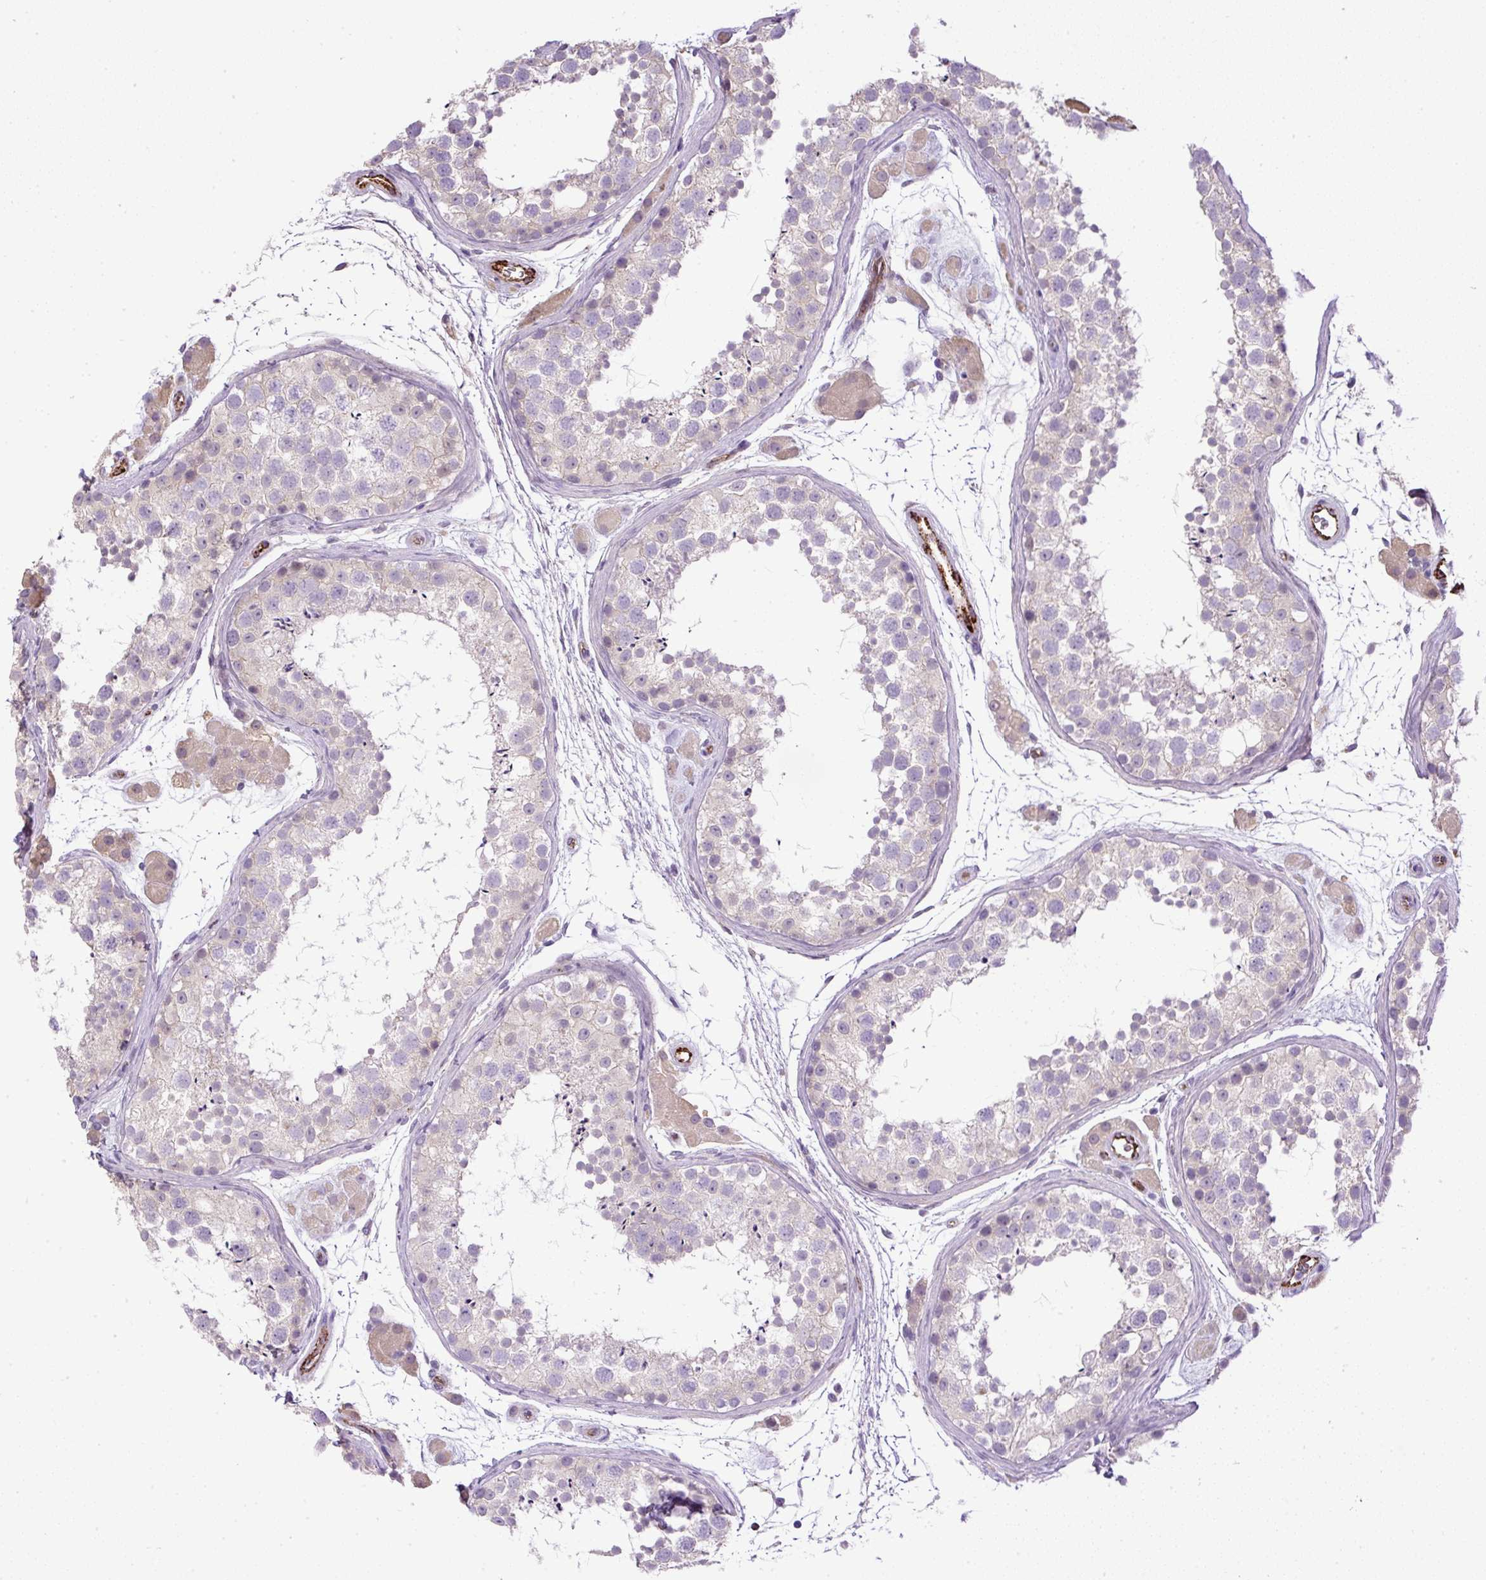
{"staining": {"intensity": "negative", "quantity": "none", "location": "none"}, "tissue": "testis", "cell_type": "Cells in seminiferous ducts", "image_type": "normal", "snomed": [{"axis": "morphology", "description": "Normal tissue, NOS"}, {"axis": "topography", "description": "Testis"}], "caption": "Immunohistochemistry (IHC) of normal human testis demonstrates no positivity in cells in seminiferous ducts. (DAB IHC visualized using brightfield microscopy, high magnification).", "gene": "LEFTY1", "patient": {"sex": "male", "age": 41}}